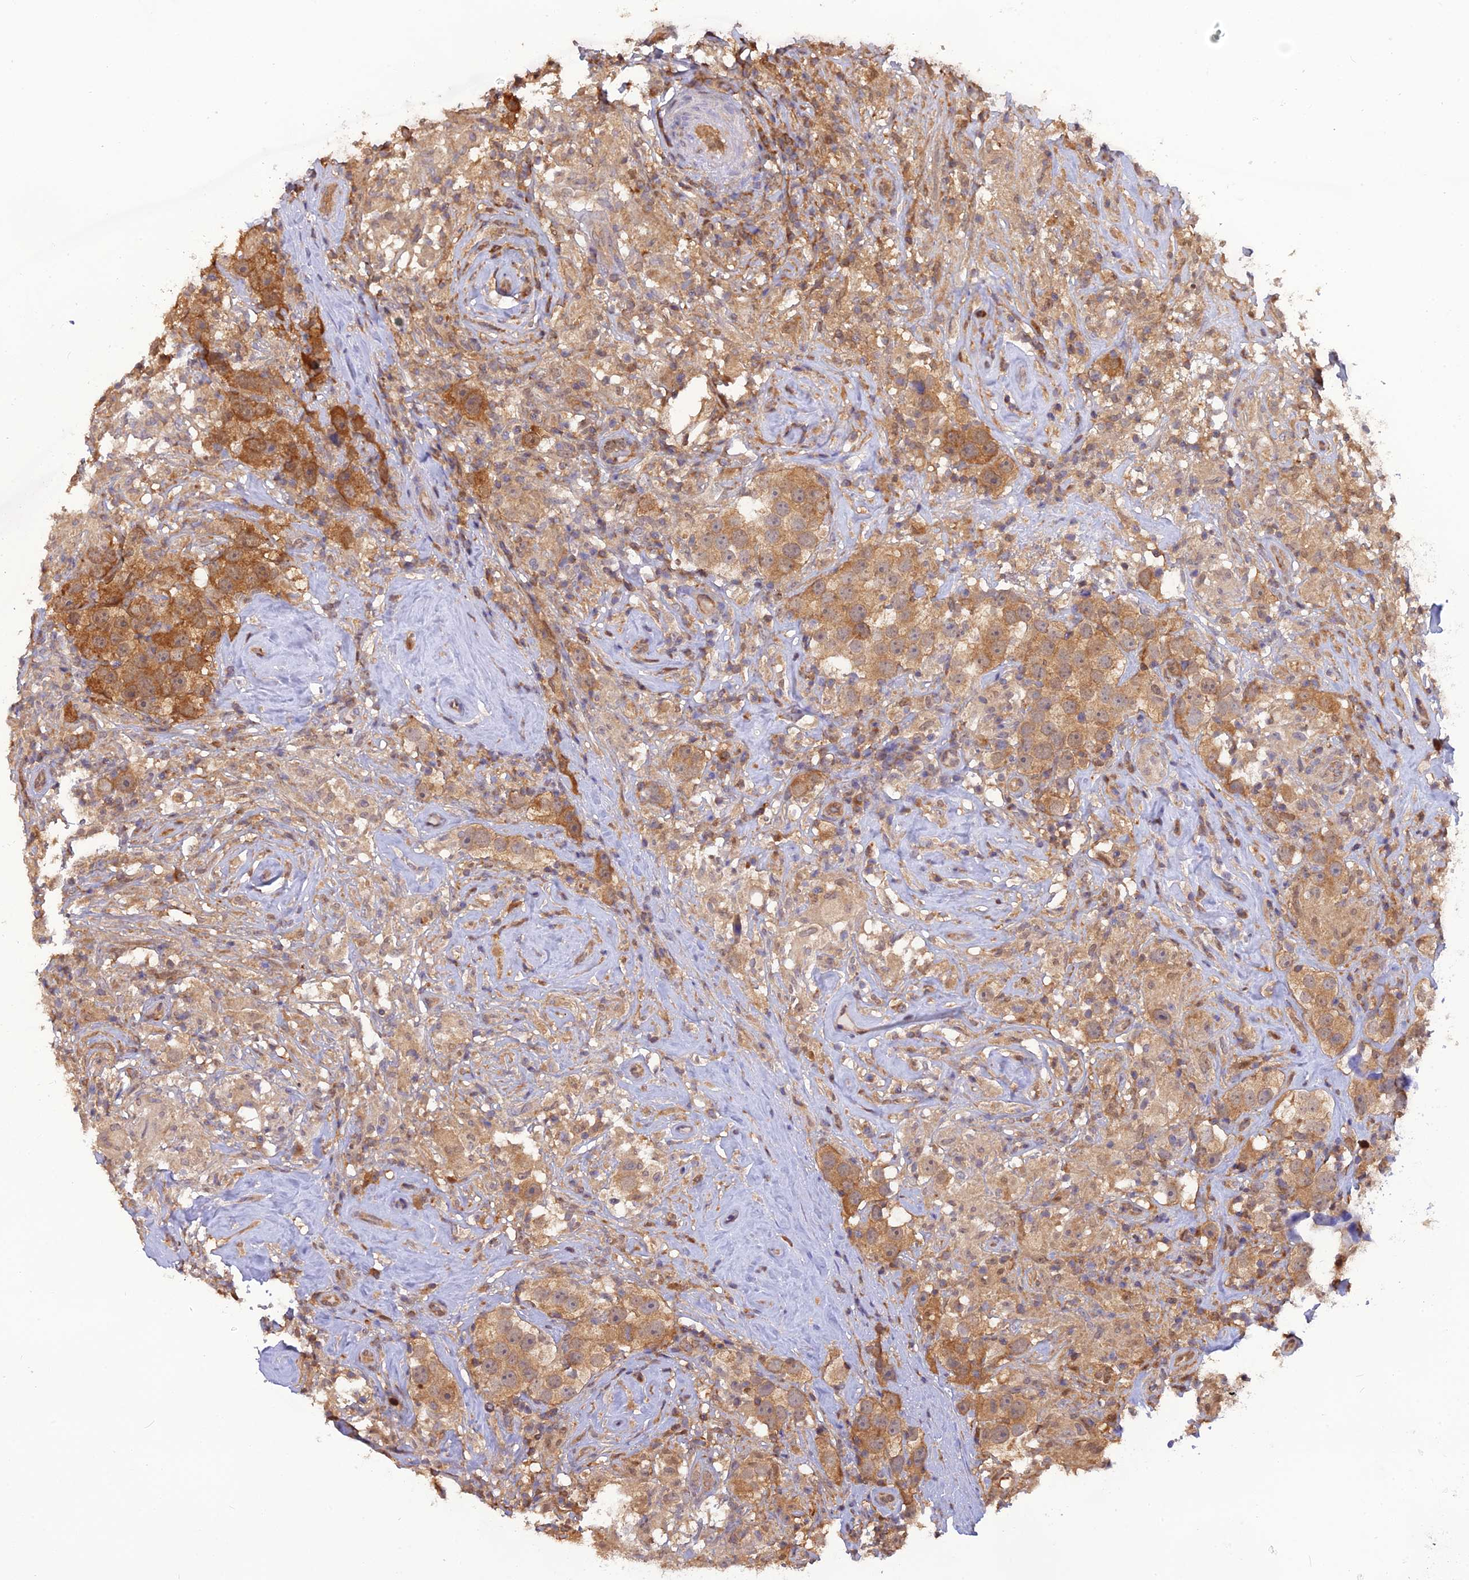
{"staining": {"intensity": "moderate", "quantity": ">75%", "location": "cytoplasmic/membranous"}, "tissue": "testis cancer", "cell_type": "Tumor cells", "image_type": "cancer", "snomed": [{"axis": "morphology", "description": "Seminoma, NOS"}, {"axis": "topography", "description": "Testis"}], "caption": "Testis cancer stained for a protein reveals moderate cytoplasmic/membranous positivity in tumor cells. Using DAB (3,3'-diaminobenzidine) (brown) and hematoxylin (blue) stains, captured at high magnification using brightfield microscopy.", "gene": "HINT1", "patient": {"sex": "male", "age": 49}}